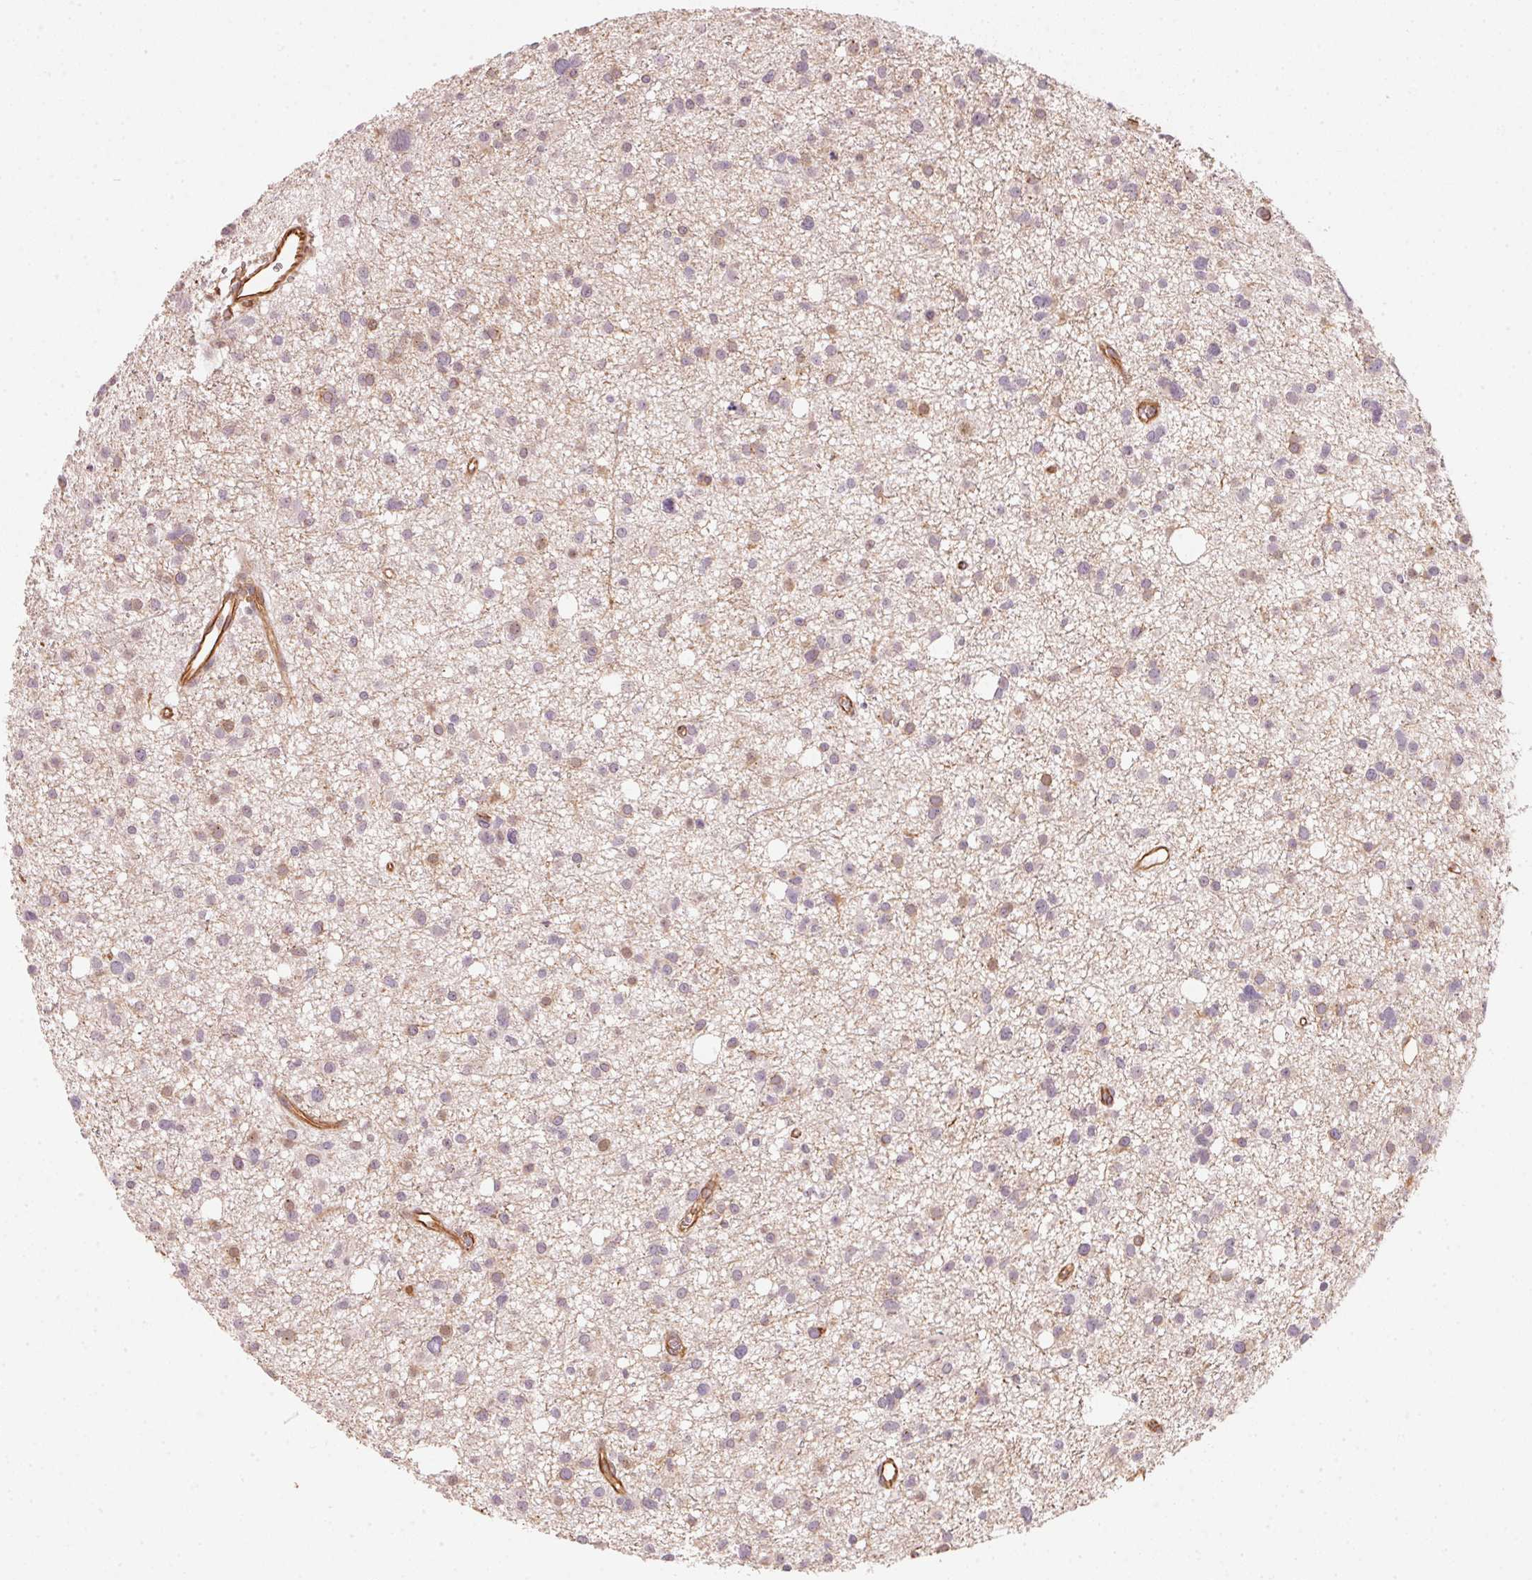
{"staining": {"intensity": "weak", "quantity": "<25%", "location": "cytoplasmic/membranous"}, "tissue": "glioma", "cell_type": "Tumor cells", "image_type": "cancer", "snomed": [{"axis": "morphology", "description": "Glioma, malignant, High grade"}, {"axis": "topography", "description": "Brain"}], "caption": "Malignant high-grade glioma was stained to show a protein in brown. There is no significant staining in tumor cells.", "gene": "FOXR2", "patient": {"sex": "male", "age": 23}}